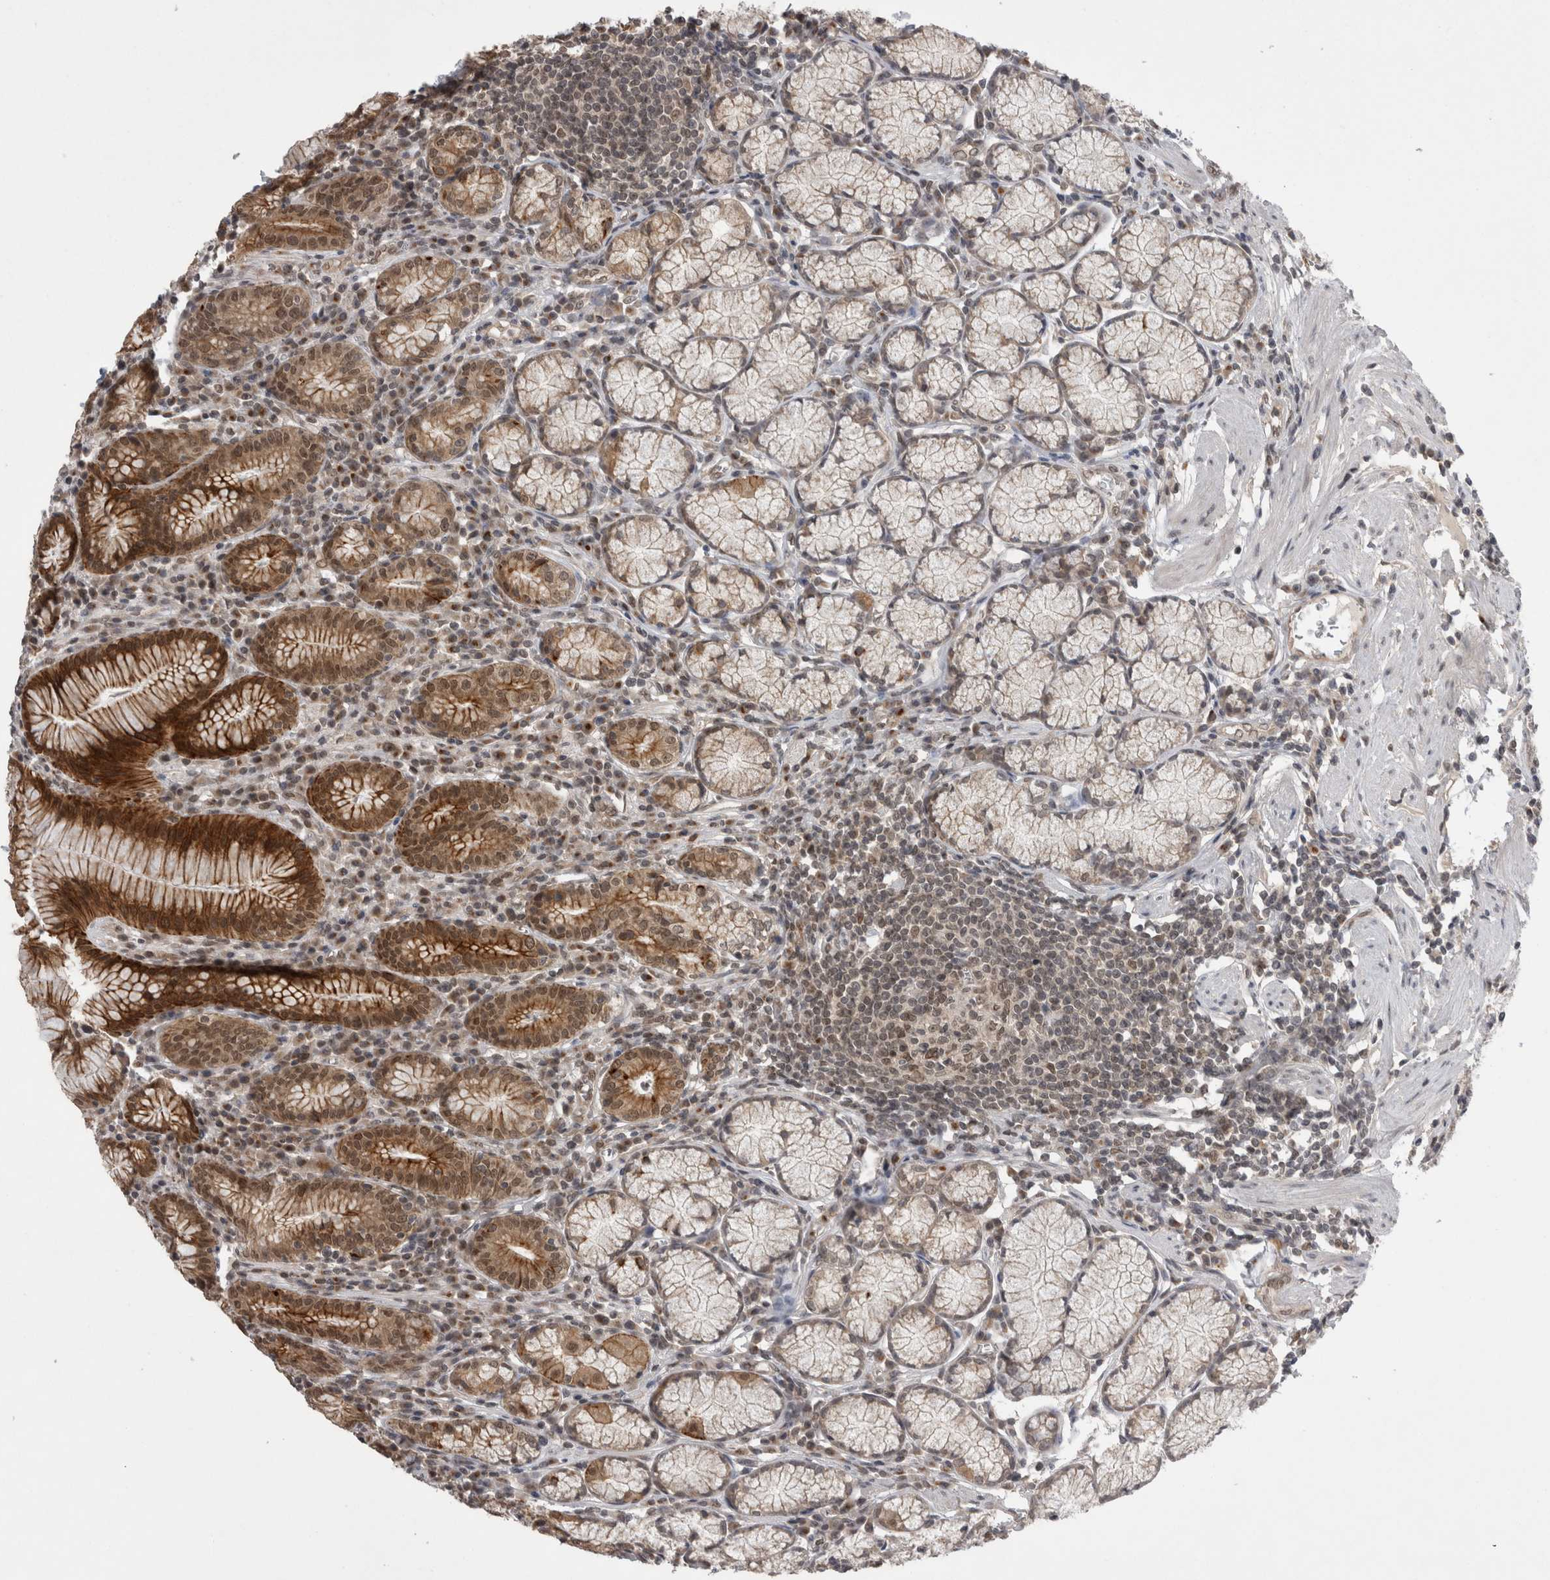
{"staining": {"intensity": "strong", "quantity": "25%-75%", "location": "cytoplasmic/membranous,nuclear"}, "tissue": "stomach", "cell_type": "Glandular cells", "image_type": "normal", "snomed": [{"axis": "morphology", "description": "Normal tissue, NOS"}, {"axis": "topography", "description": "Stomach"}], "caption": "Immunohistochemical staining of normal human stomach exhibits strong cytoplasmic/membranous,nuclear protein positivity in approximately 25%-75% of glandular cells. The staining was performed using DAB (3,3'-diaminobenzidine), with brown indicating positive protein expression. Nuclei are stained blue with hematoxylin.", "gene": "ZNF341", "patient": {"sex": "male", "age": 55}}